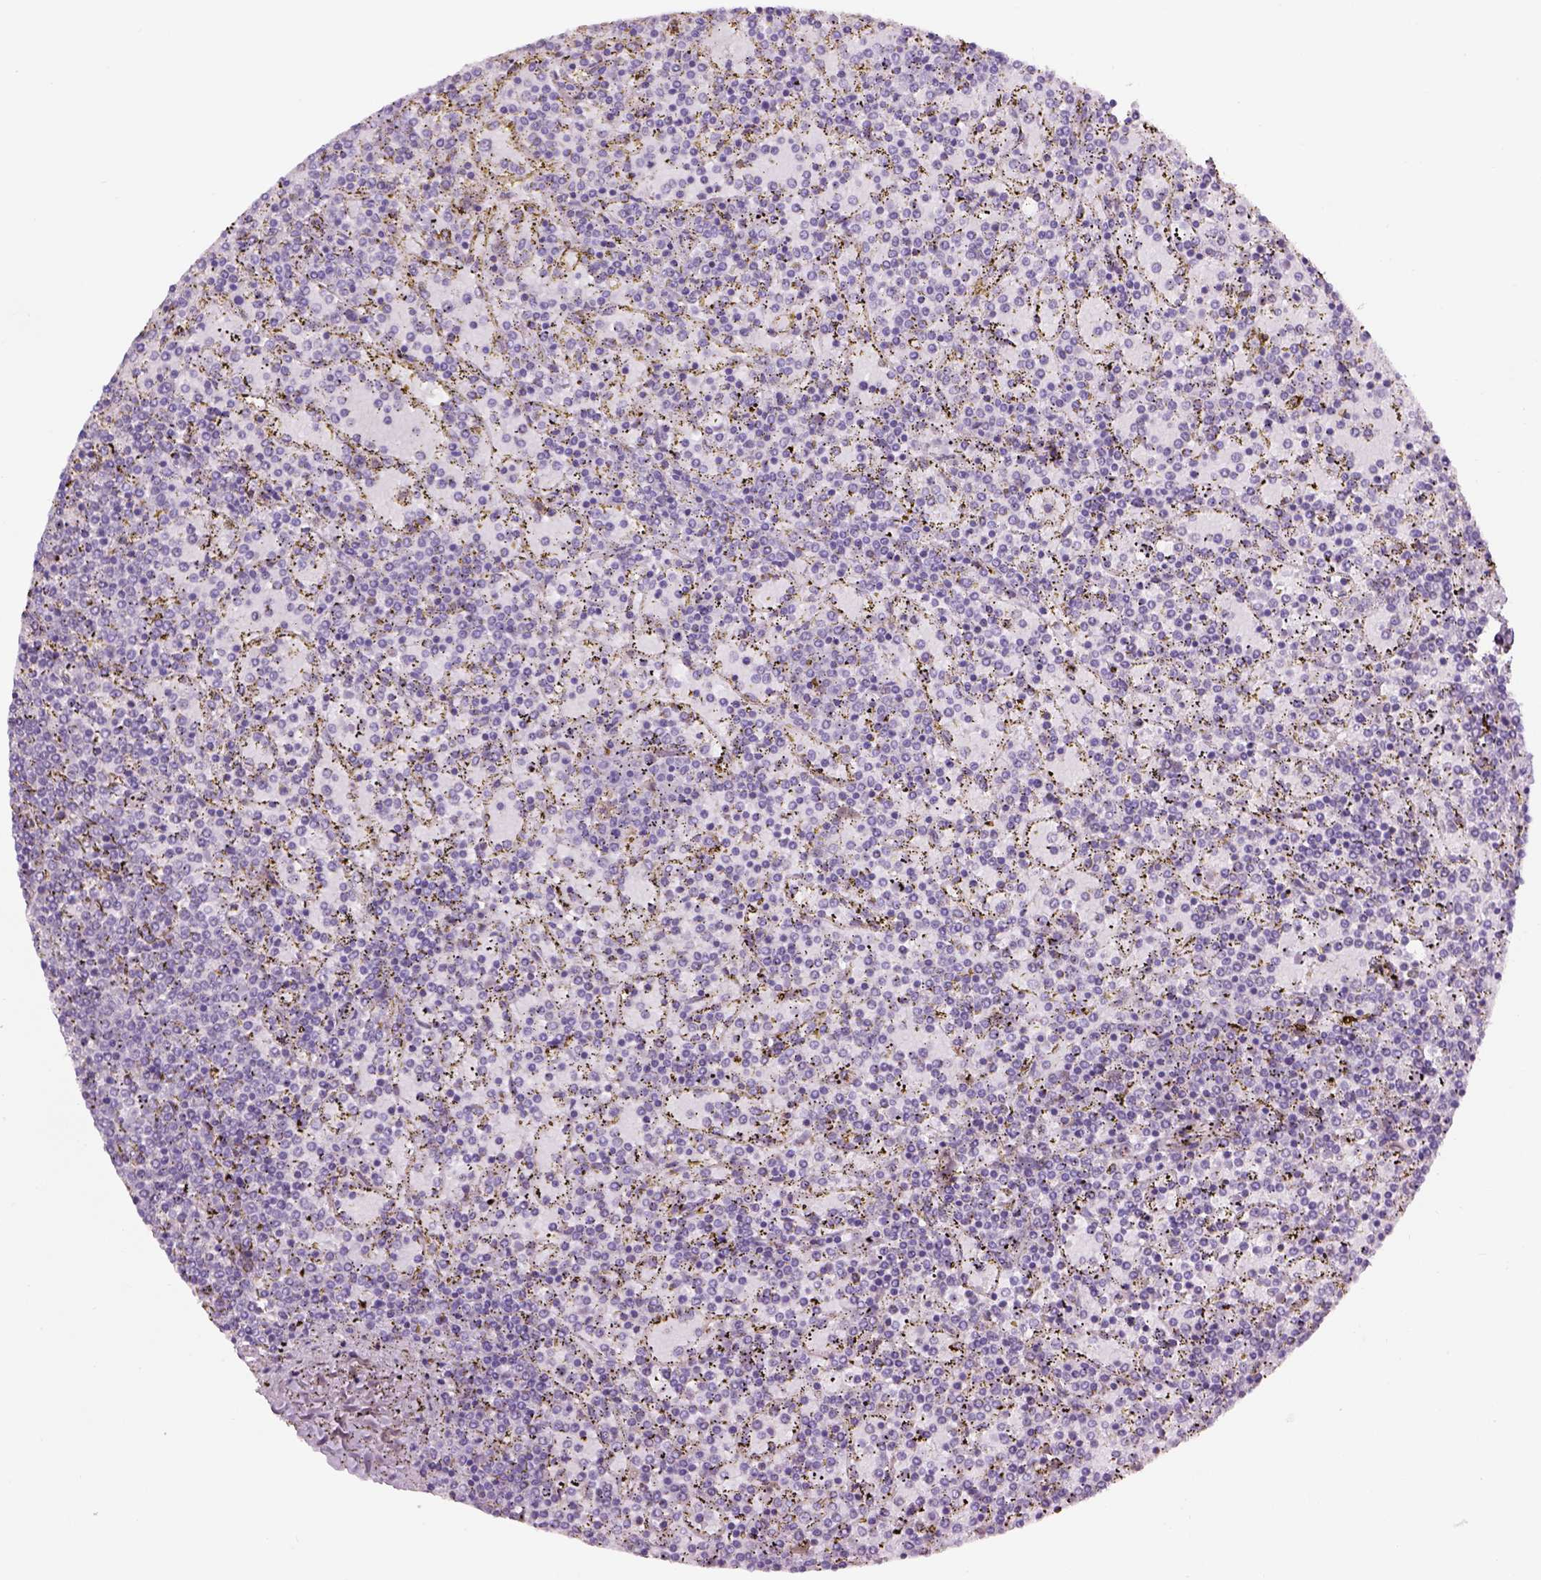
{"staining": {"intensity": "negative", "quantity": "none", "location": "none"}, "tissue": "lymphoma", "cell_type": "Tumor cells", "image_type": "cancer", "snomed": [{"axis": "morphology", "description": "Malignant lymphoma, non-Hodgkin's type, Low grade"}, {"axis": "topography", "description": "Spleen"}], "caption": "Tumor cells are negative for brown protein staining in lymphoma.", "gene": "IFT52", "patient": {"sex": "female", "age": 77}}